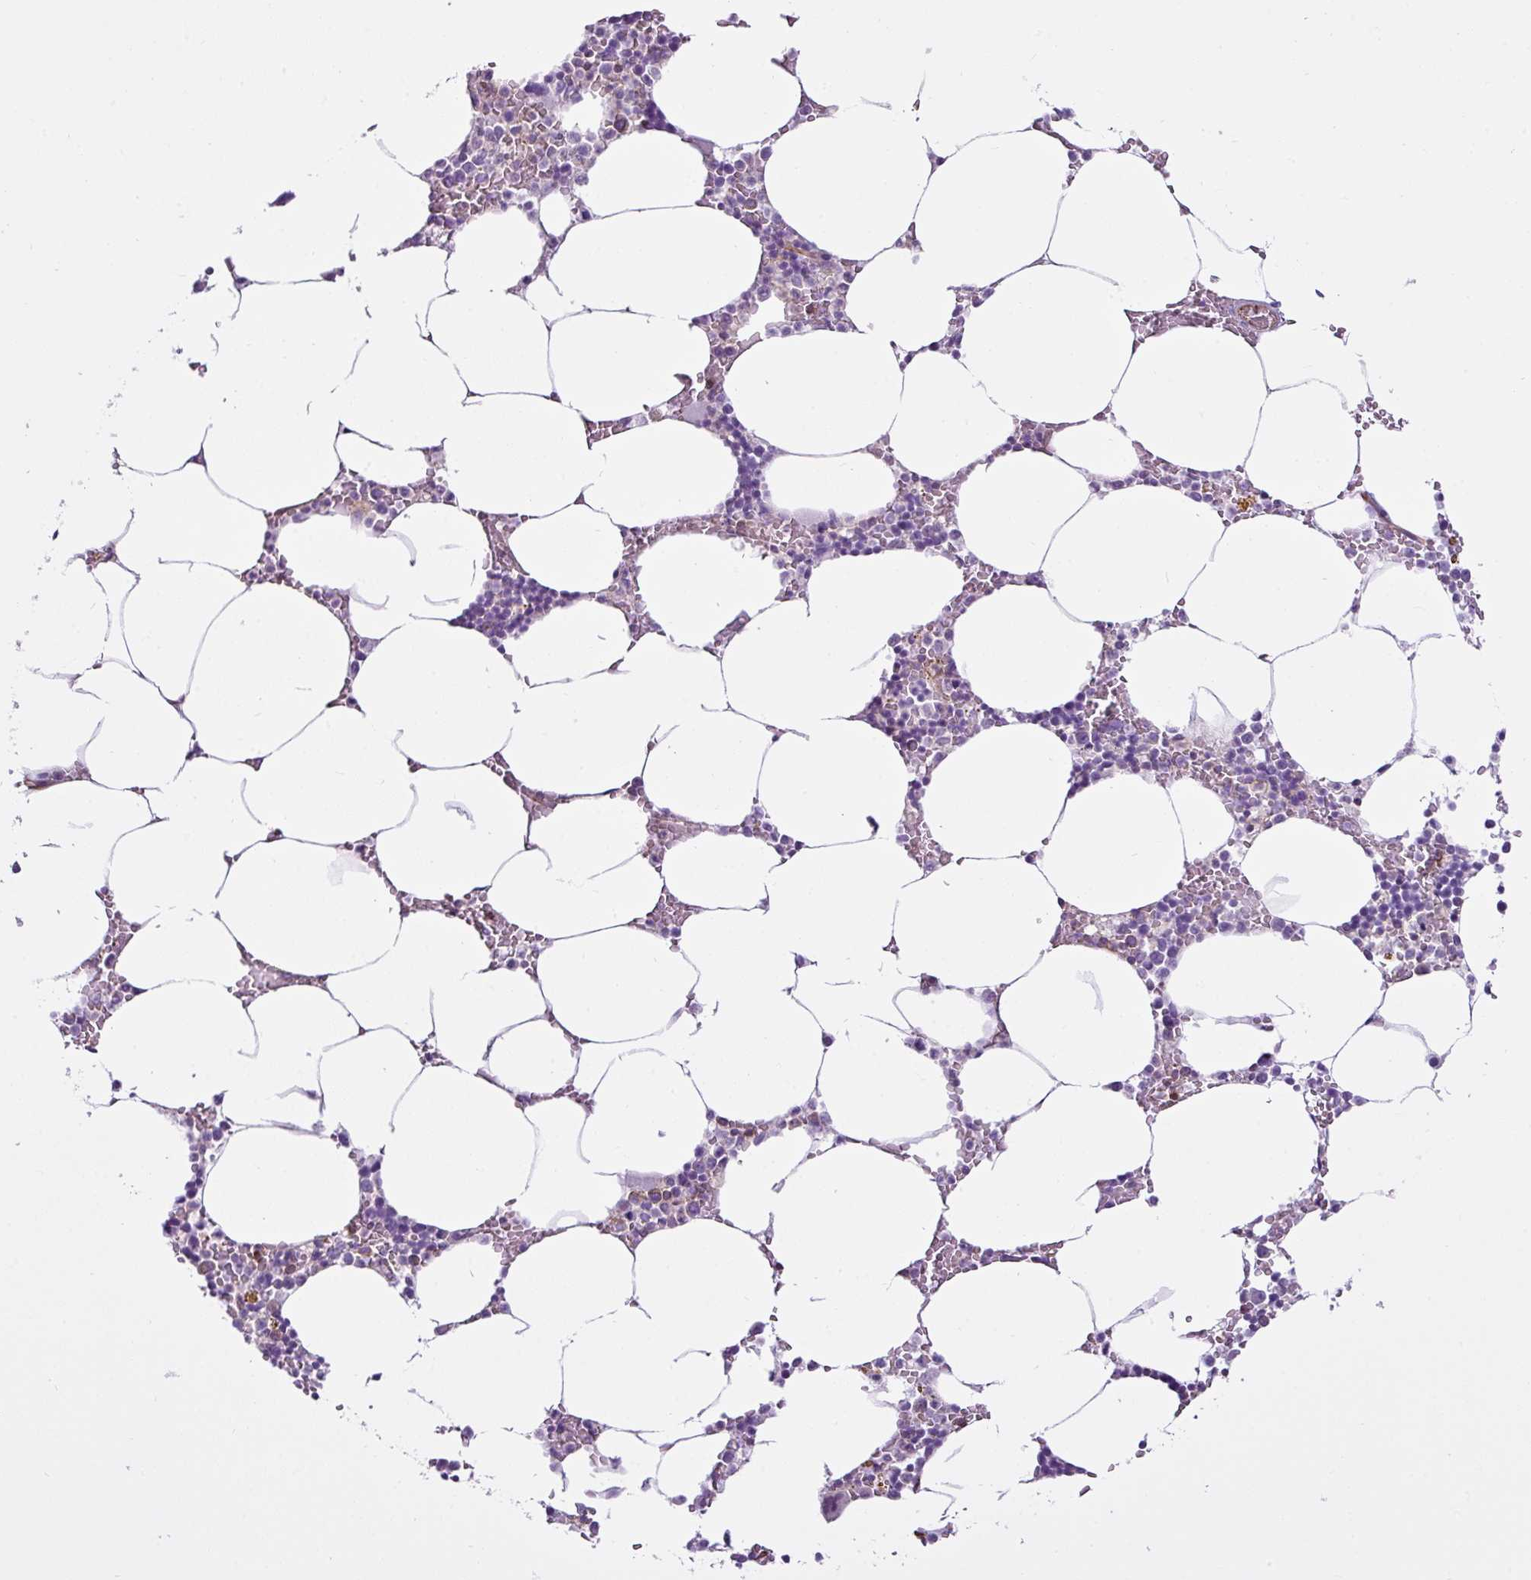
{"staining": {"intensity": "strong", "quantity": "<25%", "location": "cytoplasmic/membranous"}, "tissue": "bone marrow", "cell_type": "Hematopoietic cells", "image_type": "normal", "snomed": [{"axis": "morphology", "description": "Normal tissue, NOS"}, {"axis": "topography", "description": "Bone marrow"}], "caption": "The histopathology image displays staining of normal bone marrow, revealing strong cytoplasmic/membranous protein positivity (brown color) within hematopoietic cells.", "gene": "EME2", "patient": {"sex": "male", "age": 70}}